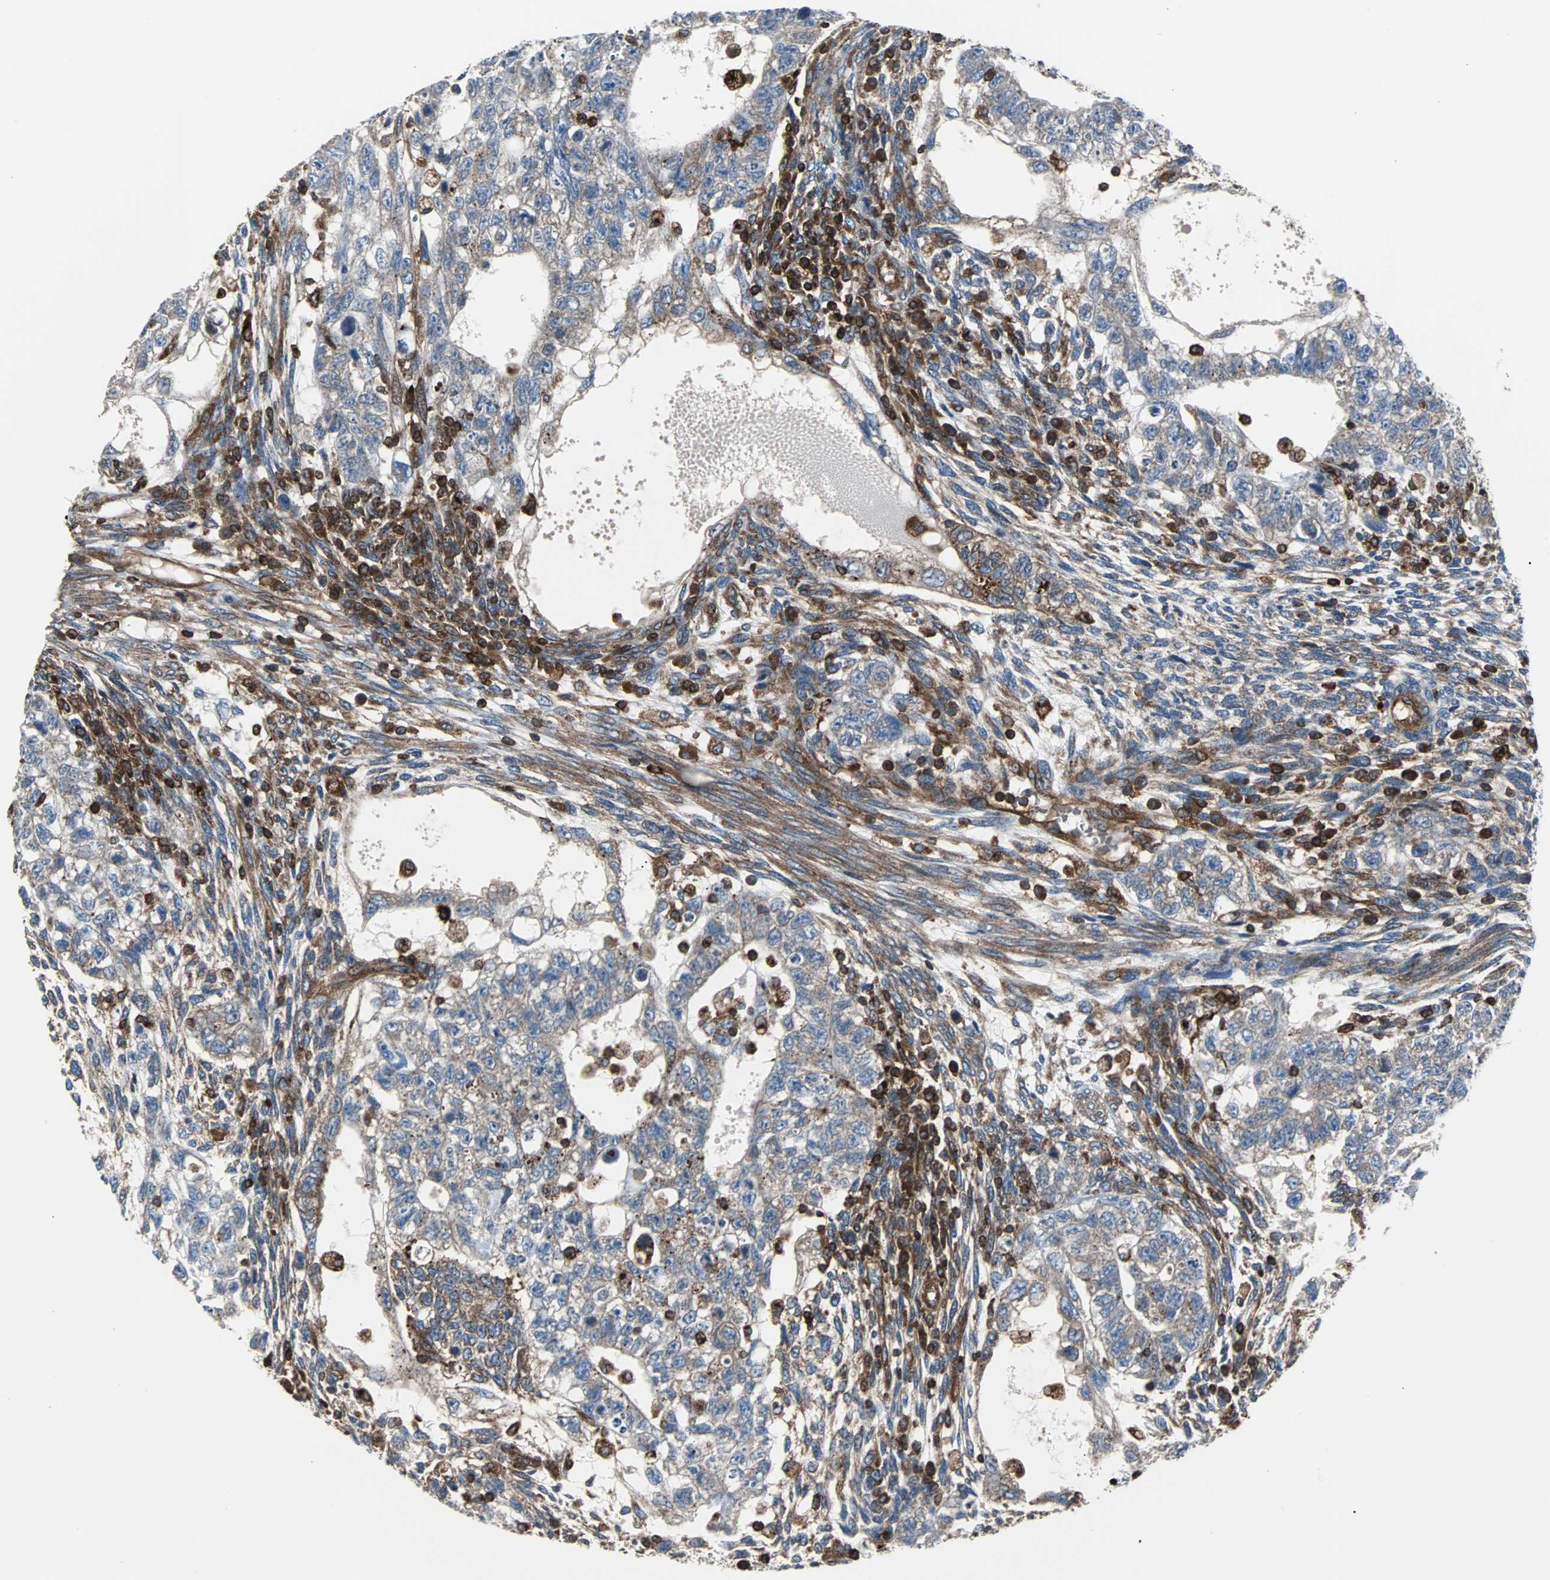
{"staining": {"intensity": "moderate", "quantity": "25%-75%", "location": "cytoplasmic/membranous"}, "tissue": "testis cancer", "cell_type": "Tumor cells", "image_type": "cancer", "snomed": [{"axis": "morphology", "description": "Normal tissue, NOS"}, {"axis": "morphology", "description": "Carcinoma, Embryonal, NOS"}, {"axis": "topography", "description": "Testis"}], "caption": "The photomicrograph reveals a brown stain indicating the presence of a protein in the cytoplasmic/membranous of tumor cells in testis cancer (embryonal carcinoma).", "gene": "RELA", "patient": {"sex": "male", "age": 36}}